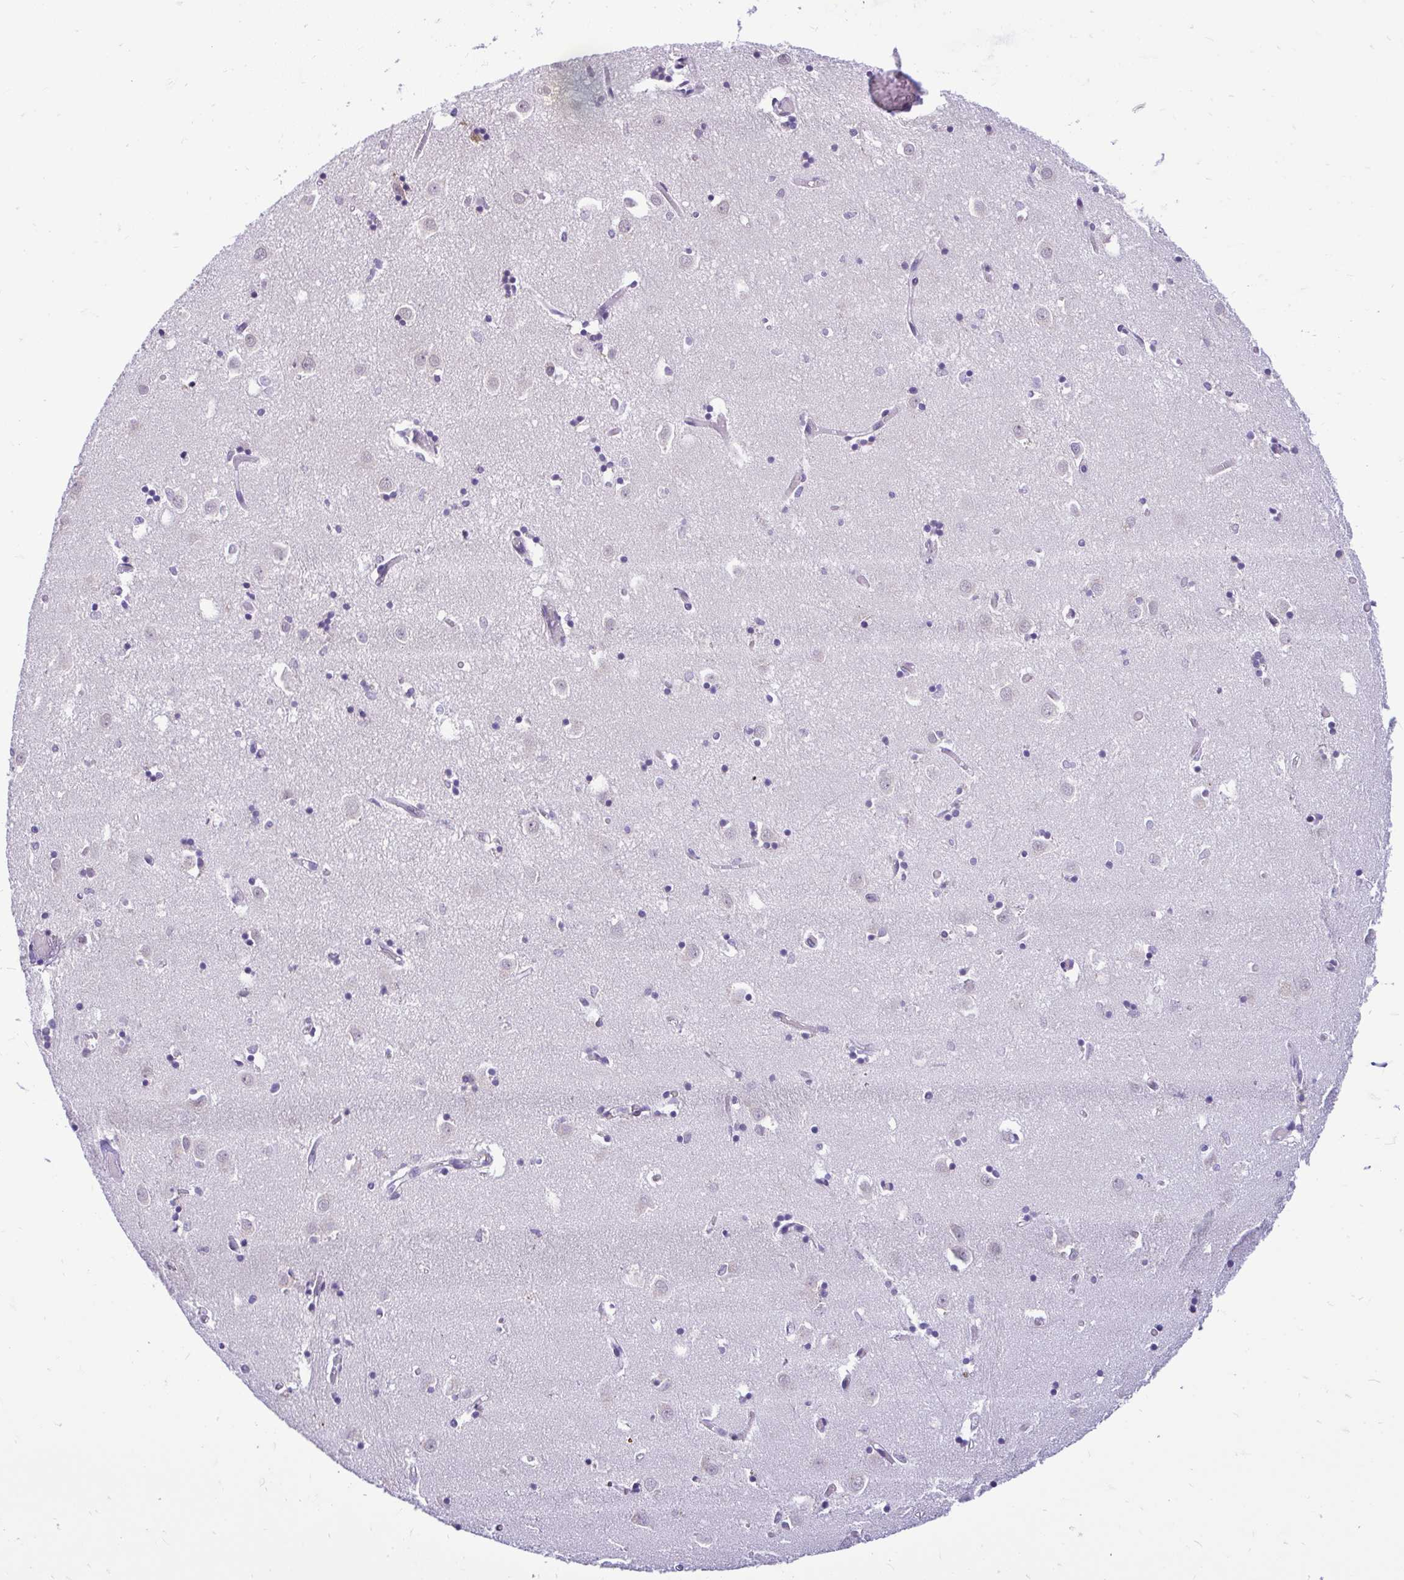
{"staining": {"intensity": "negative", "quantity": "none", "location": "none"}, "tissue": "caudate", "cell_type": "Glial cells", "image_type": "normal", "snomed": [{"axis": "morphology", "description": "Normal tissue, NOS"}, {"axis": "topography", "description": "Lateral ventricle wall"}], "caption": "IHC histopathology image of normal caudate stained for a protein (brown), which demonstrates no positivity in glial cells.", "gene": "PYCR2", "patient": {"sex": "male", "age": 70}}